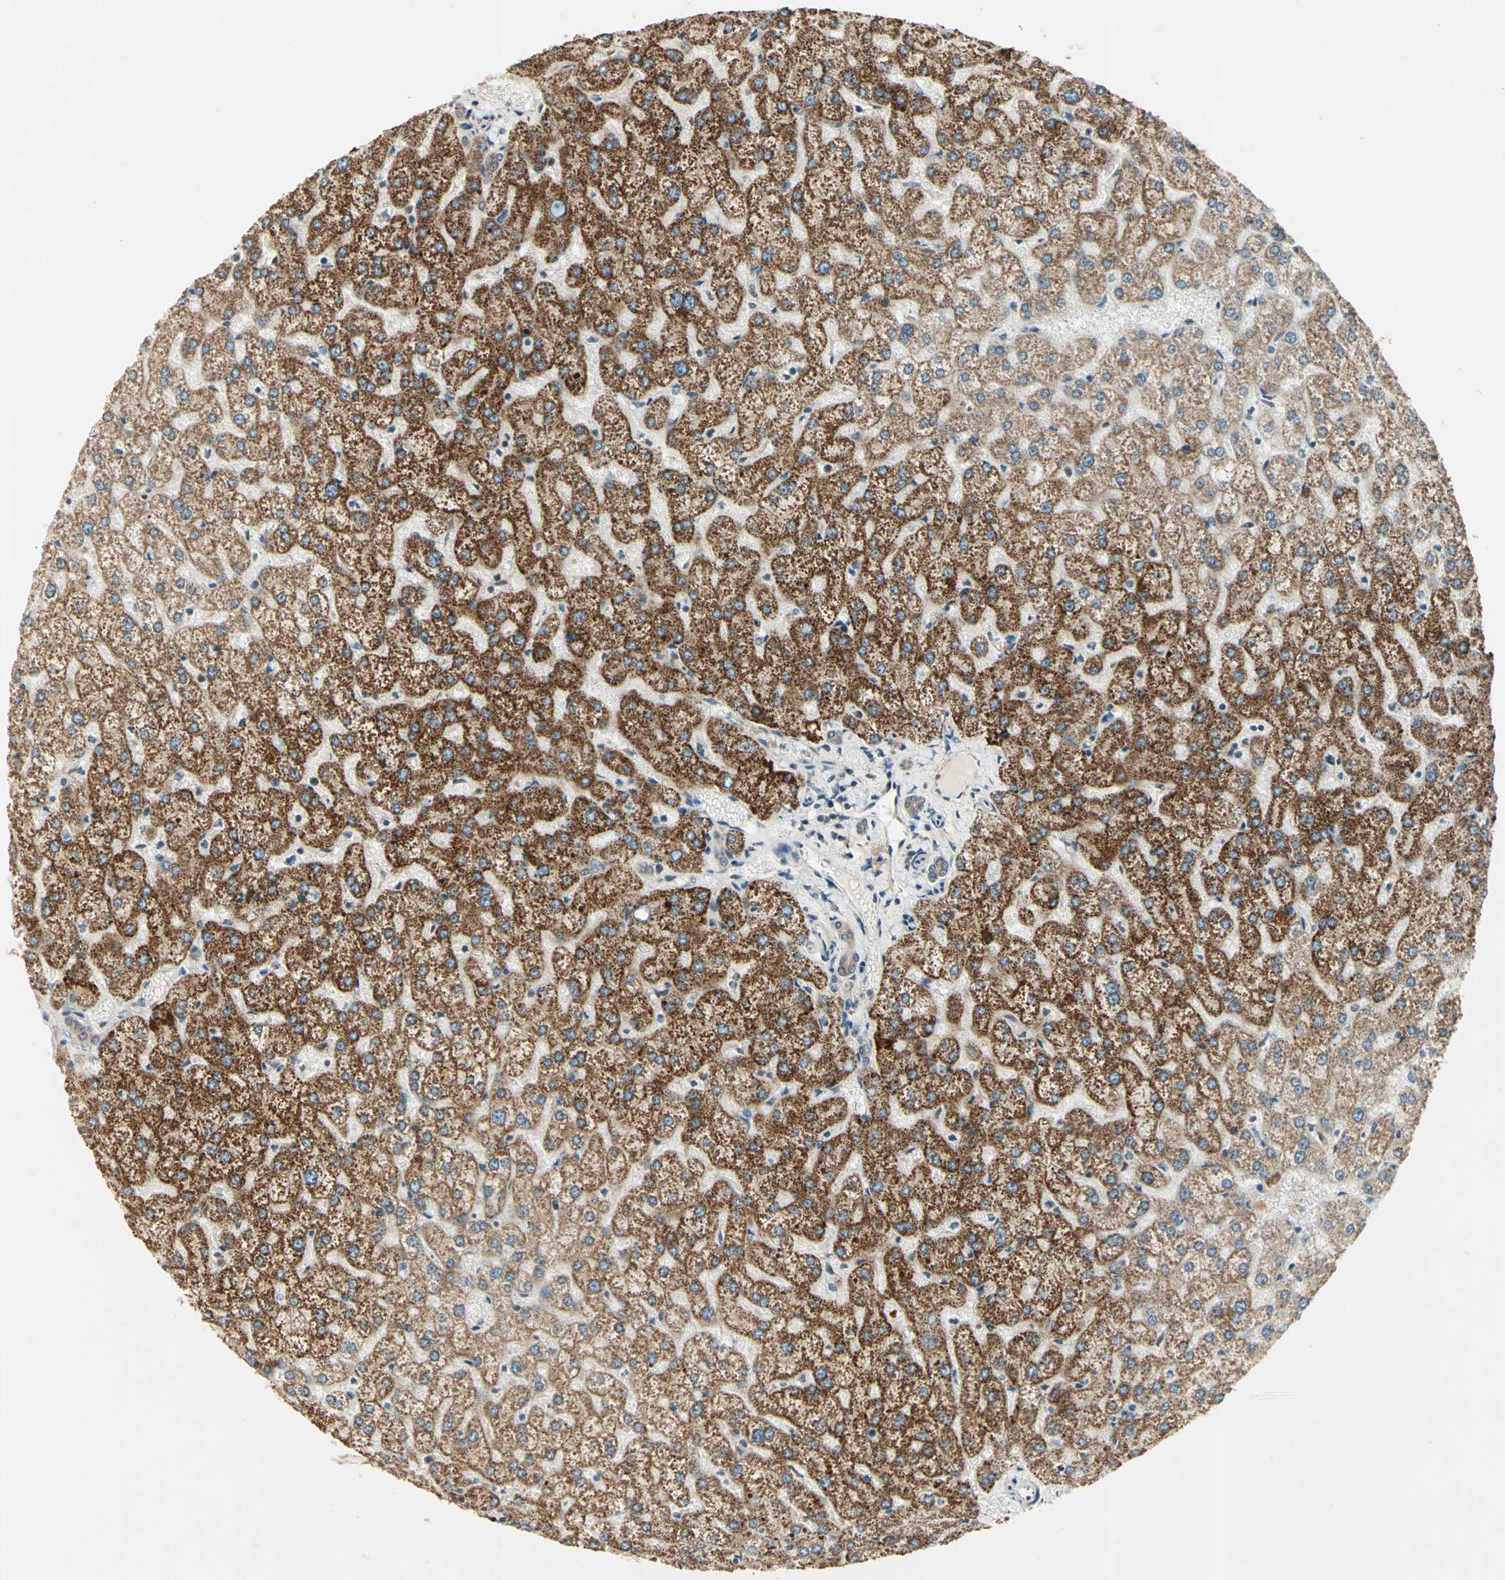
{"staining": {"intensity": "weak", "quantity": ">75%", "location": "cytoplasmic/membranous"}, "tissue": "liver", "cell_type": "Cholangiocytes", "image_type": "normal", "snomed": [{"axis": "morphology", "description": "Normal tissue, NOS"}, {"axis": "topography", "description": "Liver"}], "caption": "DAB immunohistochemical staining of unremarkable human liver shows weak cytoplasmic/membranous protein expression in about >75% of cholangiocytes. (DAB (3,3'-diaminobenzidine) IHC with brightfield microscopy, high magnification).", "gene": "PSMC3", "patient": {"sex": "female", "age": 32}}